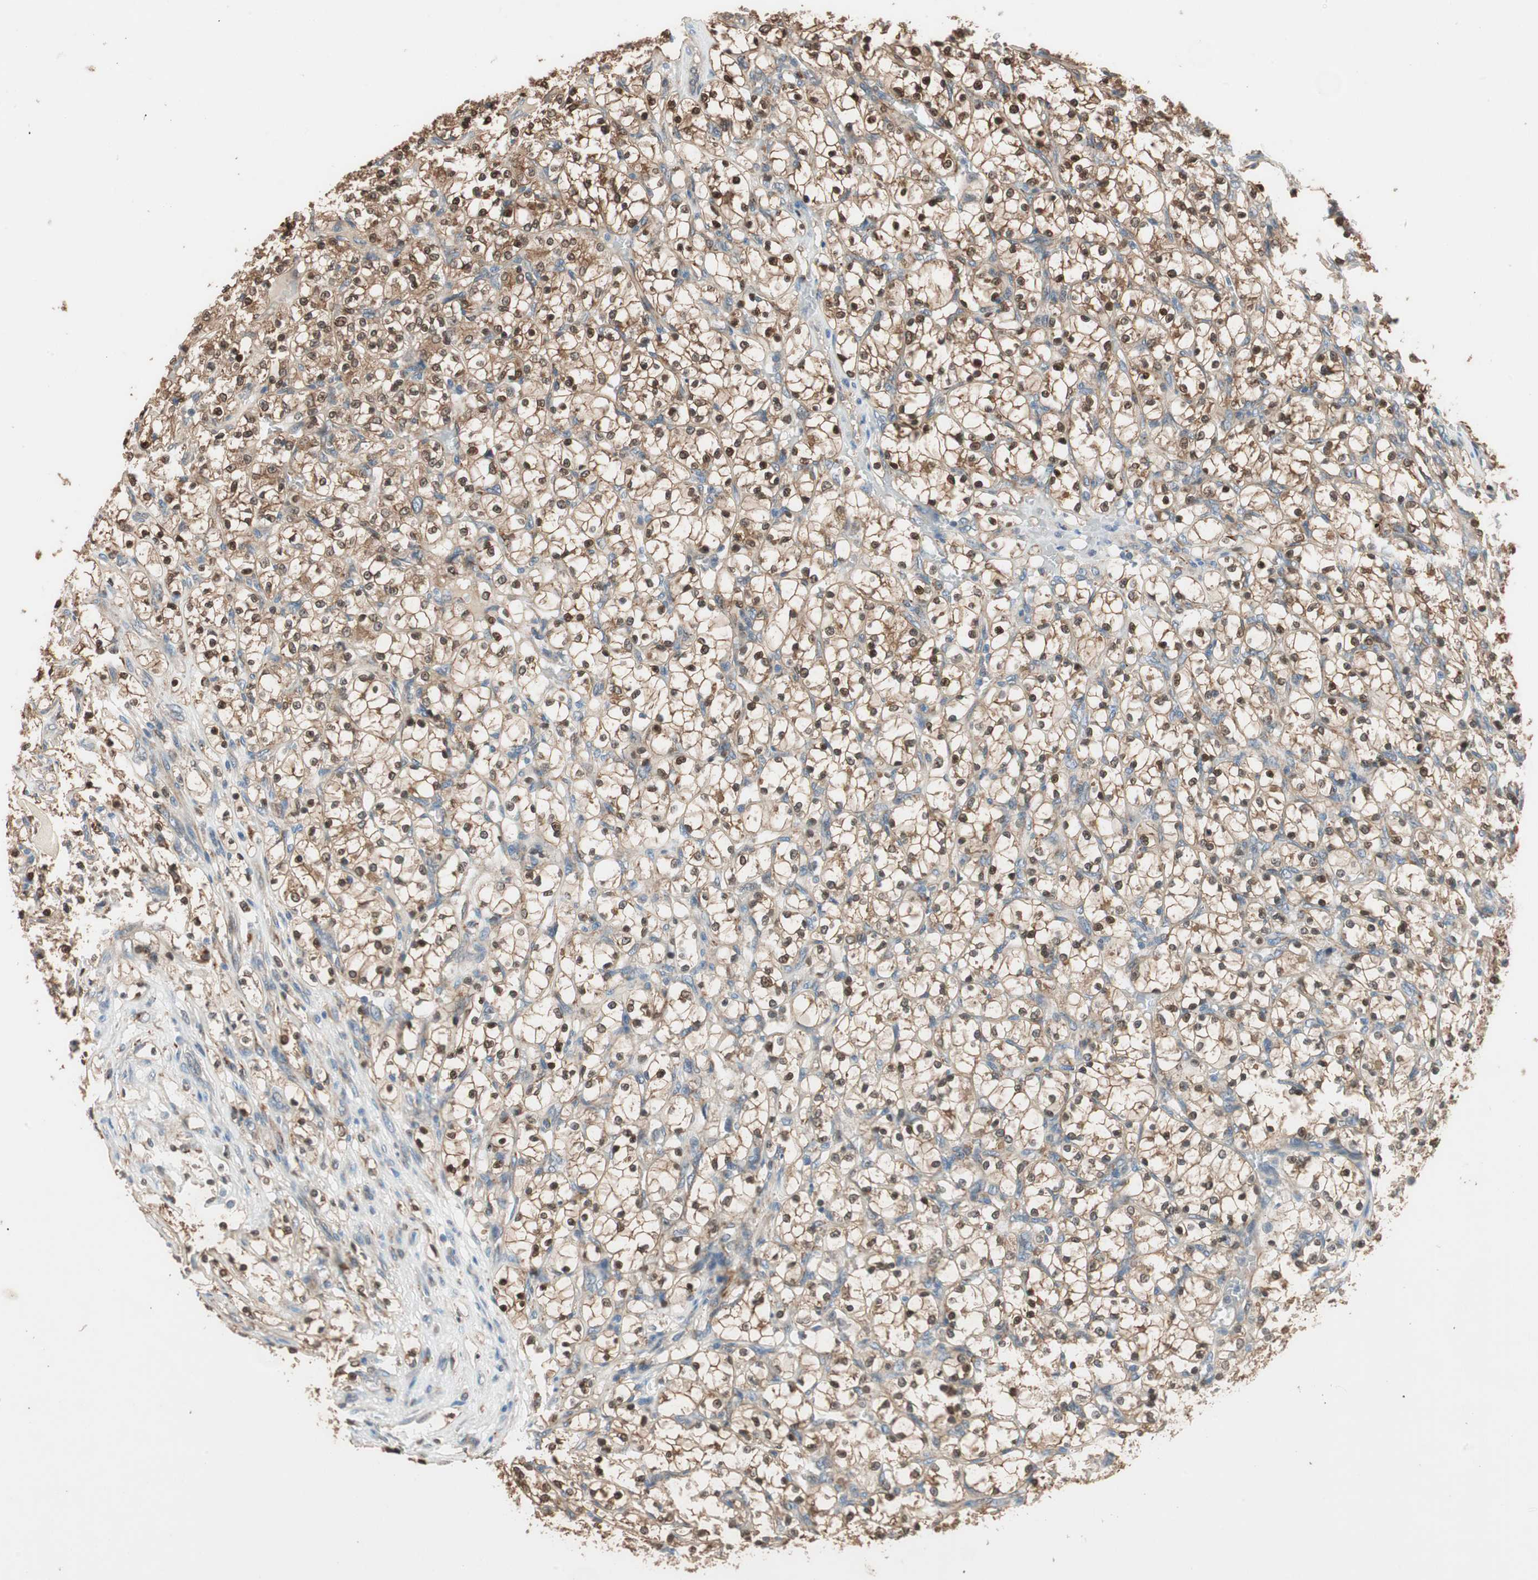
{"staining": {"intensity": "weak", "quantity": ">75%", "location": "cytoplasmic/membranous,nuclear"}, "tissue": "renal cancer", "cell_type": "Tumor cells", "image_type": "cancer", "snomed": [{"axis": "morphology", "description": "Adenocarcinoma, NOS"}, {"axis": "topography", "description": "Kidney"}], "caption": "Brown immunohistochemical staining in adenocarcinoma (renal) exhibits weak cytoplasmic/membranous and nuclear expression in about >75% of tumor cells.", "gene": "PIK3R3", "patient": {"sex": "female", "age": 69}}